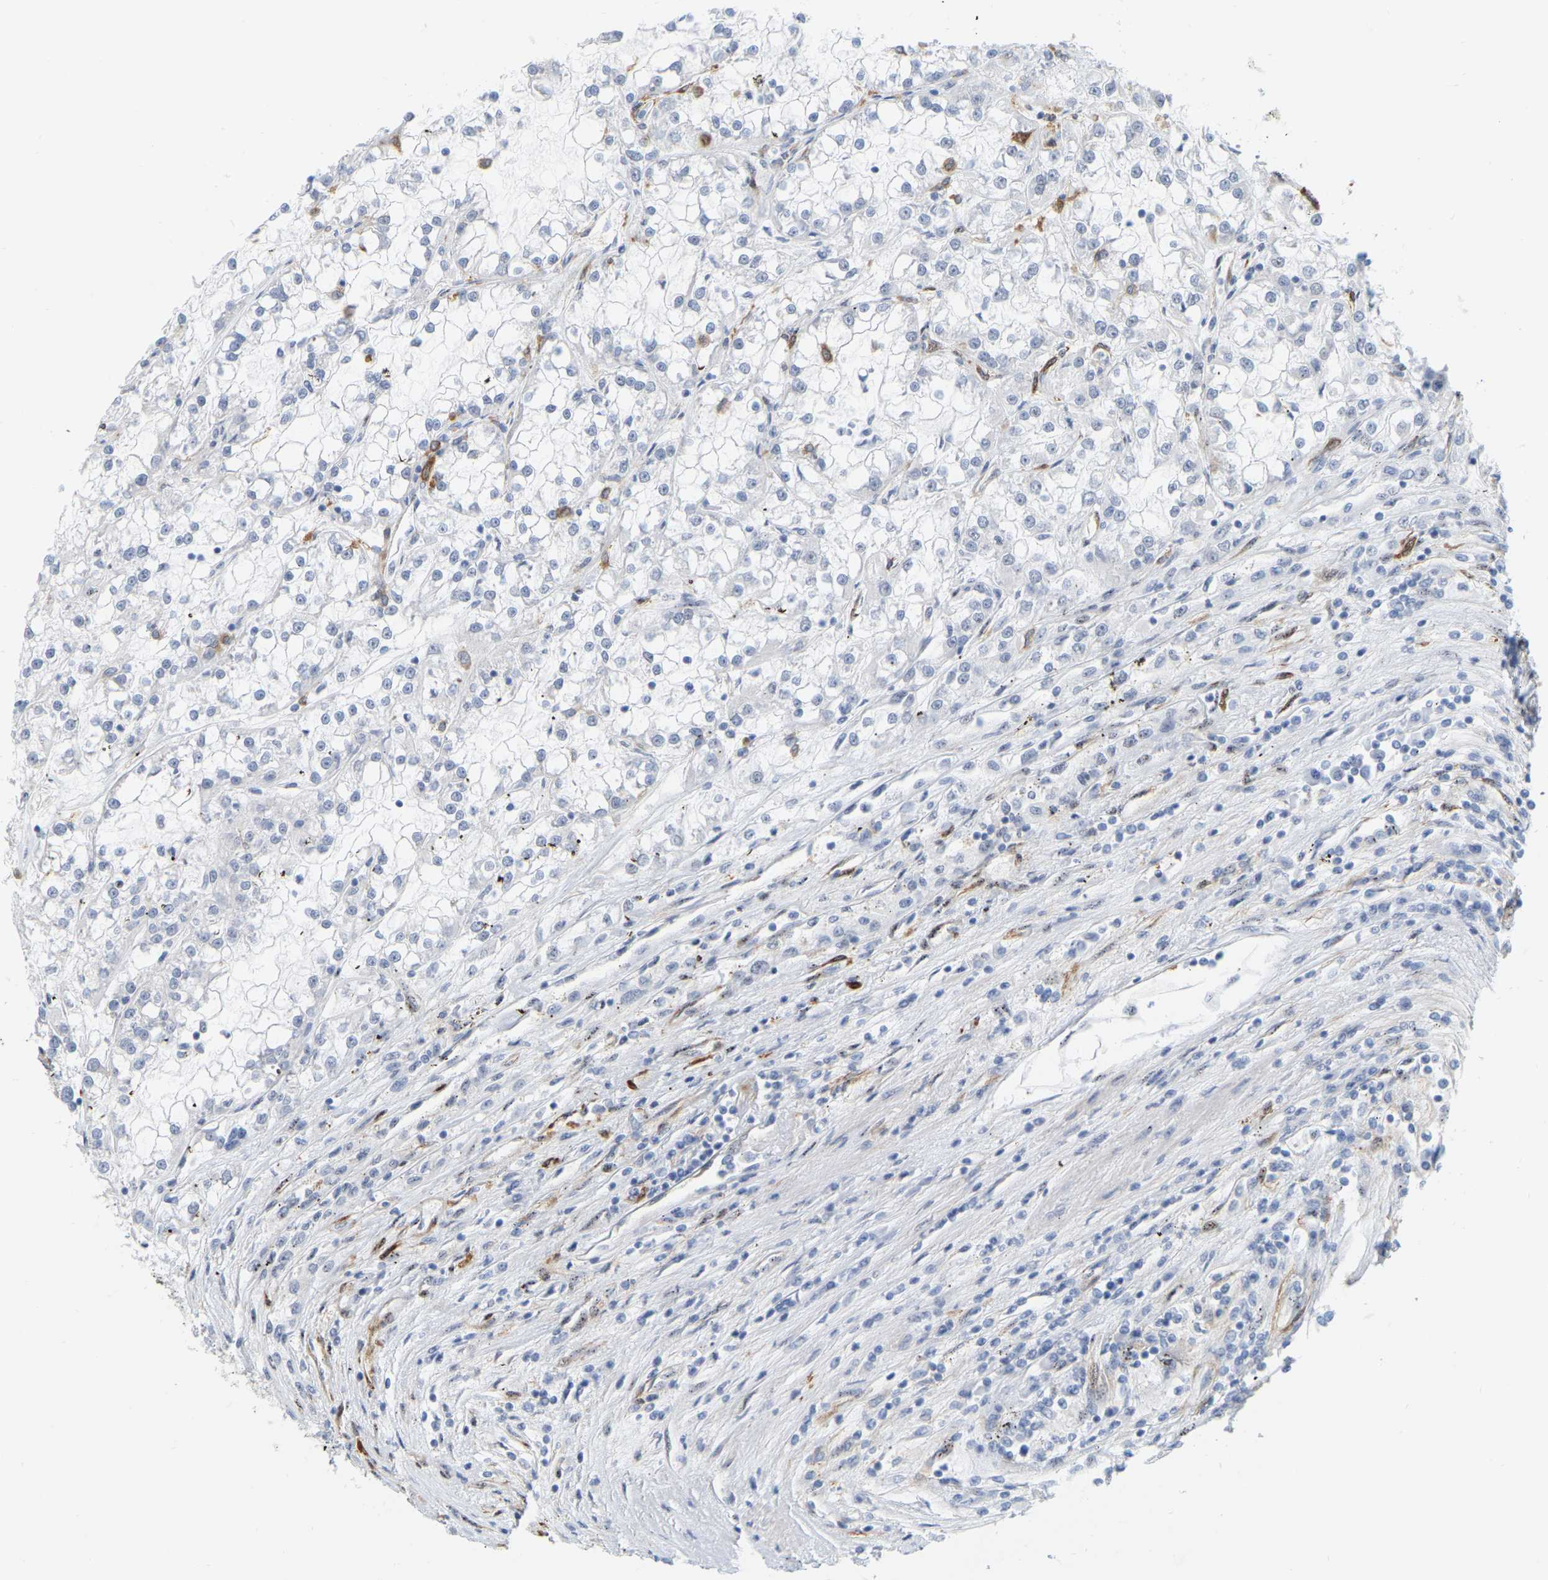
{"staining": {"intensity": "negative", "quantity": "none", "location": "none"}, "tissue": "renal cancer", "cell_type": "Tumor cells", "image_type": "cancer", "snomed": [{"axis": "morphology", "description": "Adenocarcinoma, NOS"}, {"axis": "topography", "description": "Kidney"}], "caption": "Immunohistochemical staining of renal adenocarcinoma demonstrates no significant positivity in tumor cells.", "gene": "RAPH1", "patient": {"sex": "female", "age": 52}}